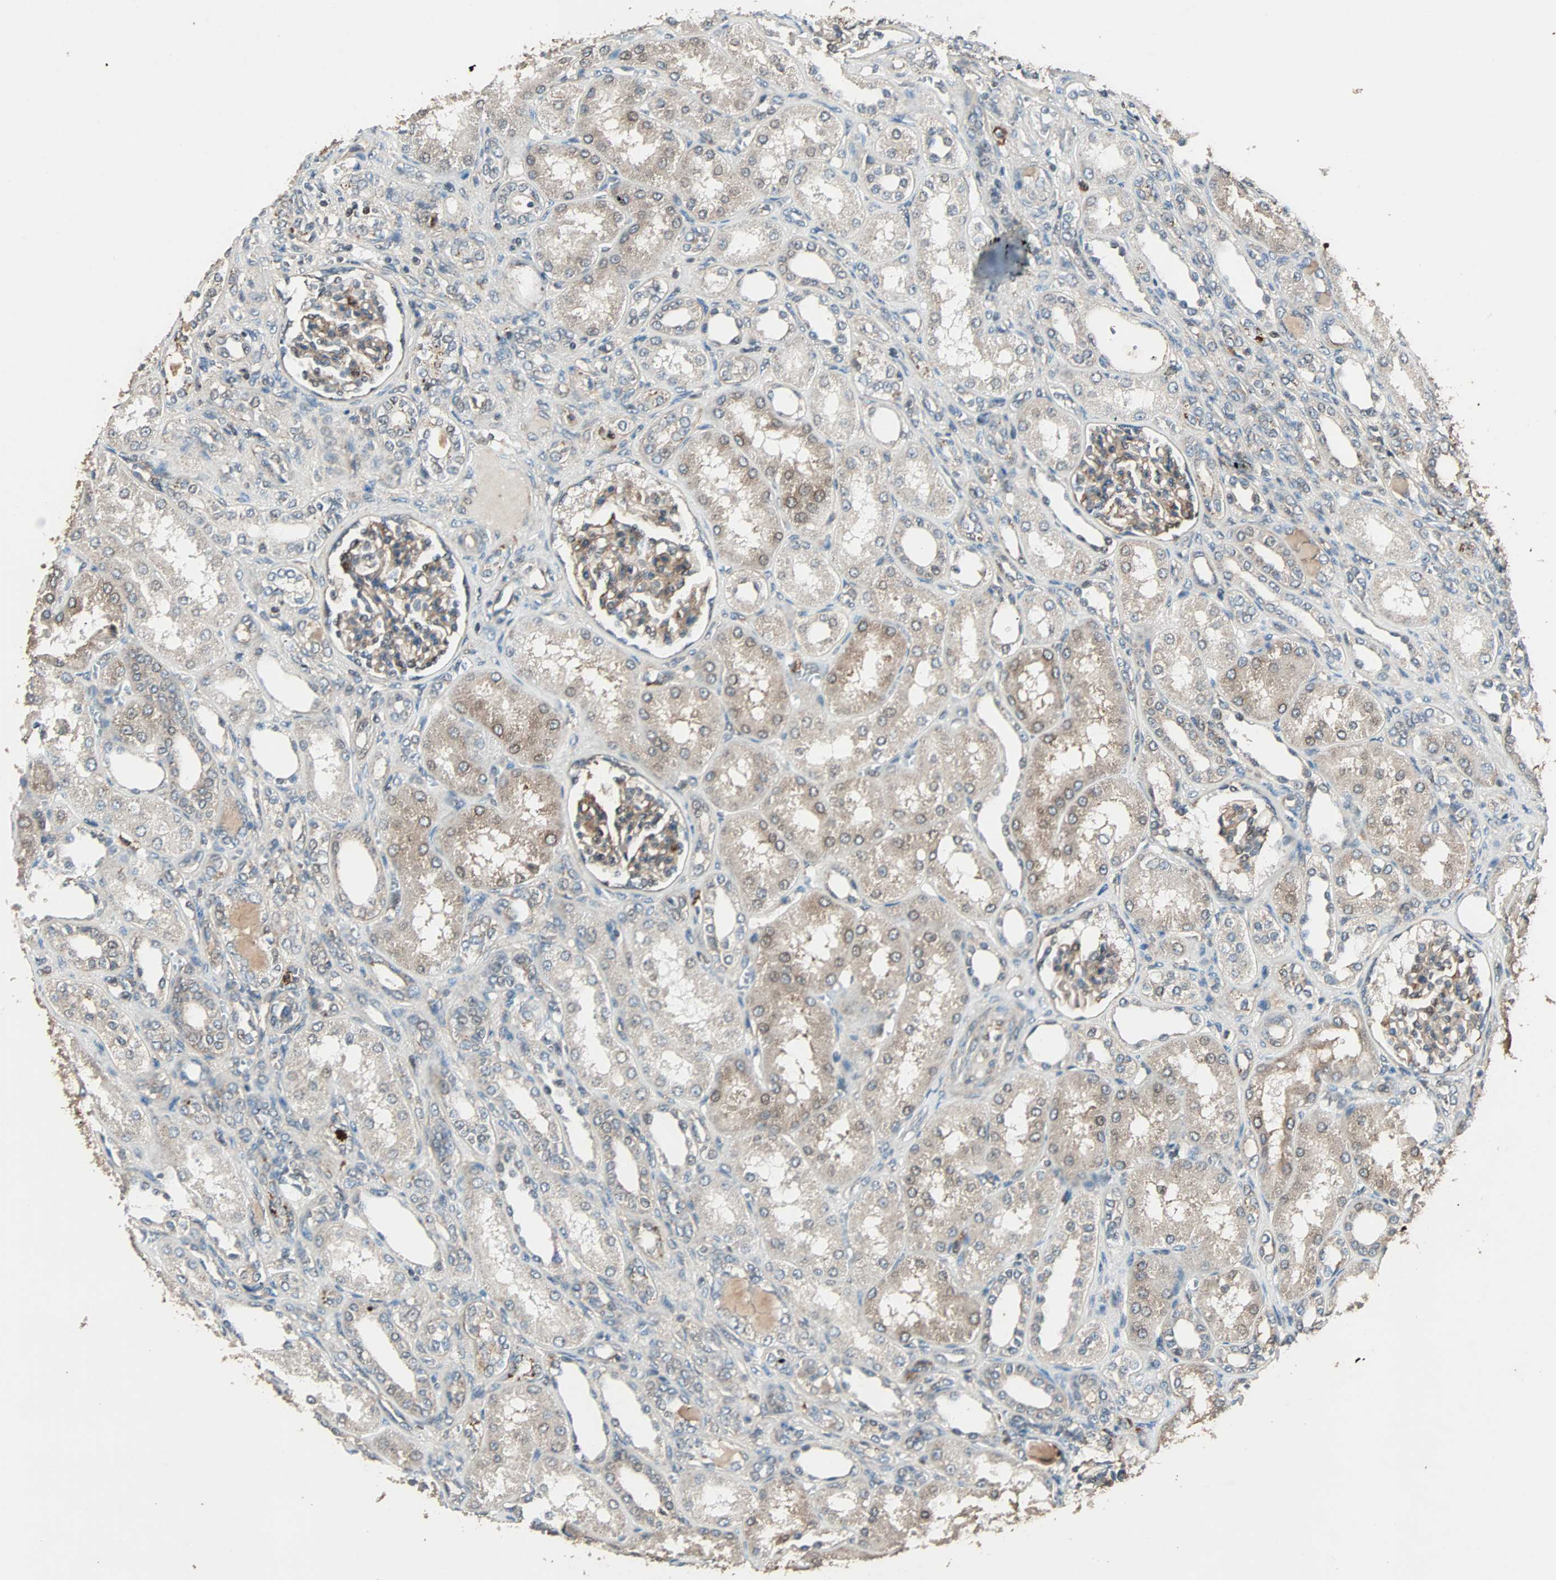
{"staining": {"intensity": "moderate", "quantity": ">75%", "location": "cytoplasmic/membranous"}, "tissue": "kidney", "cell_type": "Cells in glomeruli", "image_type": "normal", "snomed": [{"axis": "morphology", "description": "Normal tissue, NOS"}, {"axis": "topography", "description": "Kidney"}], "caption": "DAB (3,3'-diaminobenzidine) immunohistochemical staining of normal kidney reveals moderate cytoplasmic/membranous protein staining in about >75% of cells in glomeruli.", "gene": "GCK", "patient": {"sex": "male", "age": 7}}